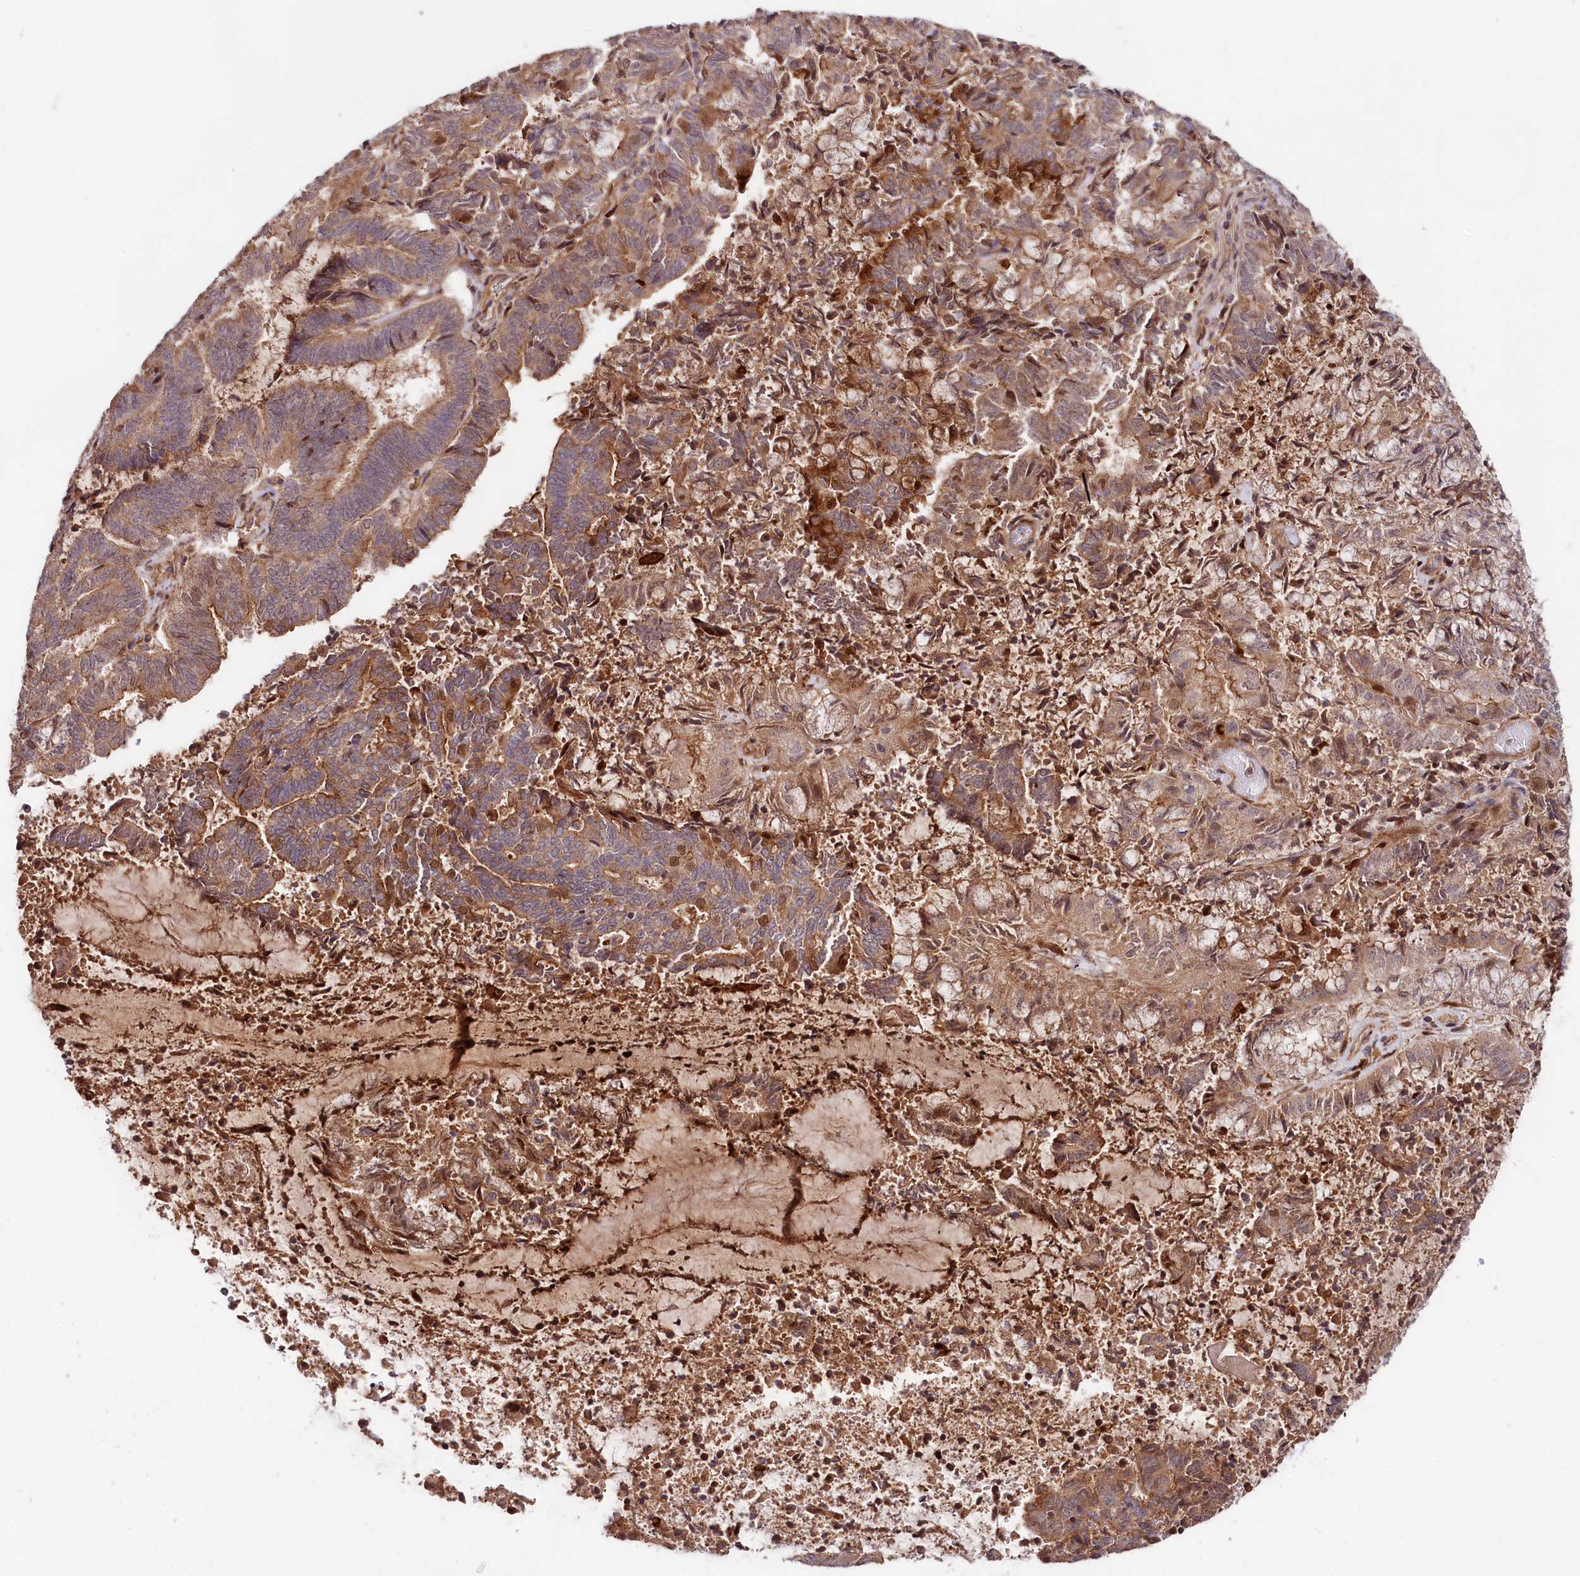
{"staining": {"intensity": "moderate", "quantity": ">75%", "location": "cytoplasmic/membranous,nuclear"}, "tissue": "endometrial cancer", "cell_type": "Tumor cells", "image_type": "cancer", "snomed": [{"axis": "morphology", "description": "Adenocarcinoma, NOS"}, {"axis": "topography", "description": "Endometrium"}], "caption": "Human endometrial cancer stained with a brown dye displays moderate cytoplasmic/membranous and nuclear positive staining in approximately >75% of tumor cells.", "gene": "NEDD1", "patient": {"sex": "female", "age": 80}}